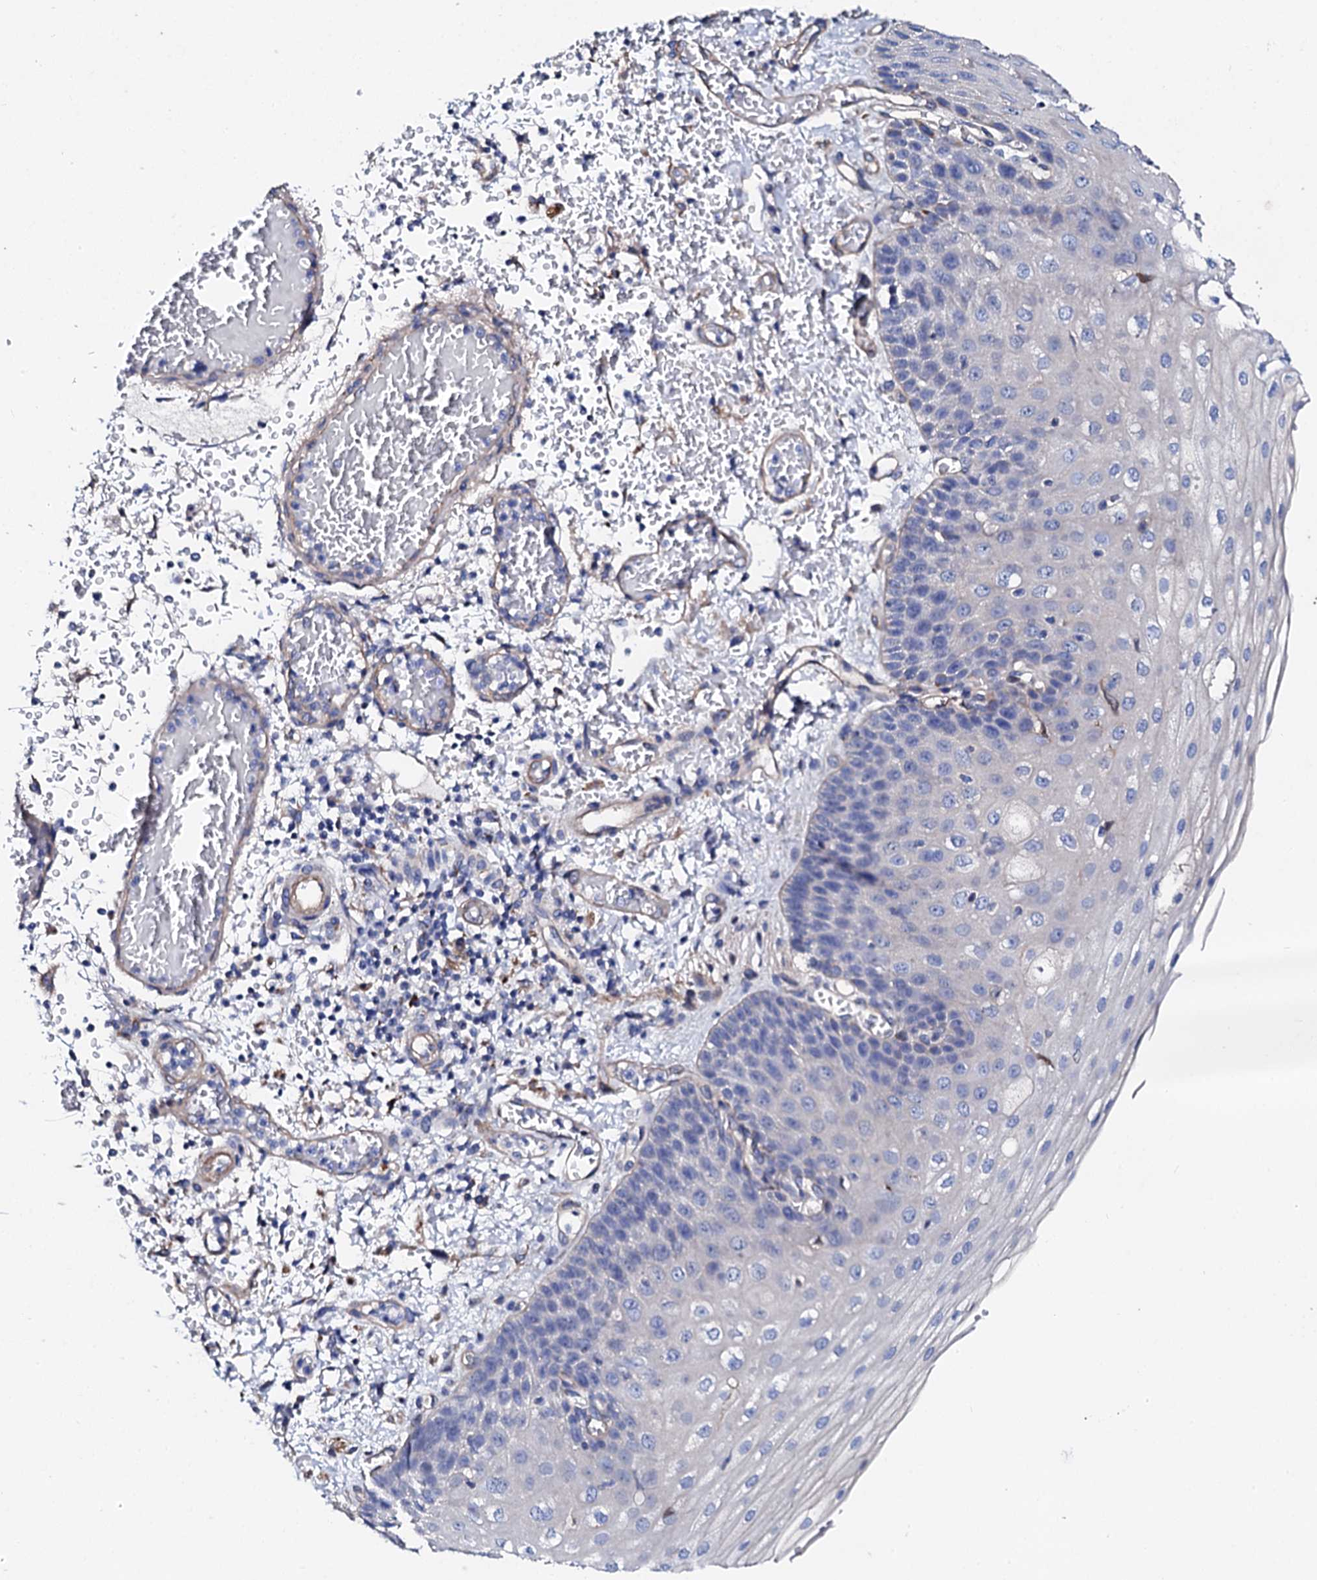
{"staining": {"intensity": "negative", "quantity": "none", "location": "none"}, "tissue": "esophagus", "cell_type": "Squamous epithelial cells", "image_type": "normal", "snomed": [{"axis": "morphology", "description": "Normal tissue, NOS"}, {"axis": "topography", "description": "Esophagus"}], "caption": "High power microscopy image of an immunohistochemistry image of benign esophagus, revealing no significant positivity in squamous epithelial cells. Nuclei are stained in blue.", "gene": "KLHL32", "patient": {"sex": "male", "age": 81}}